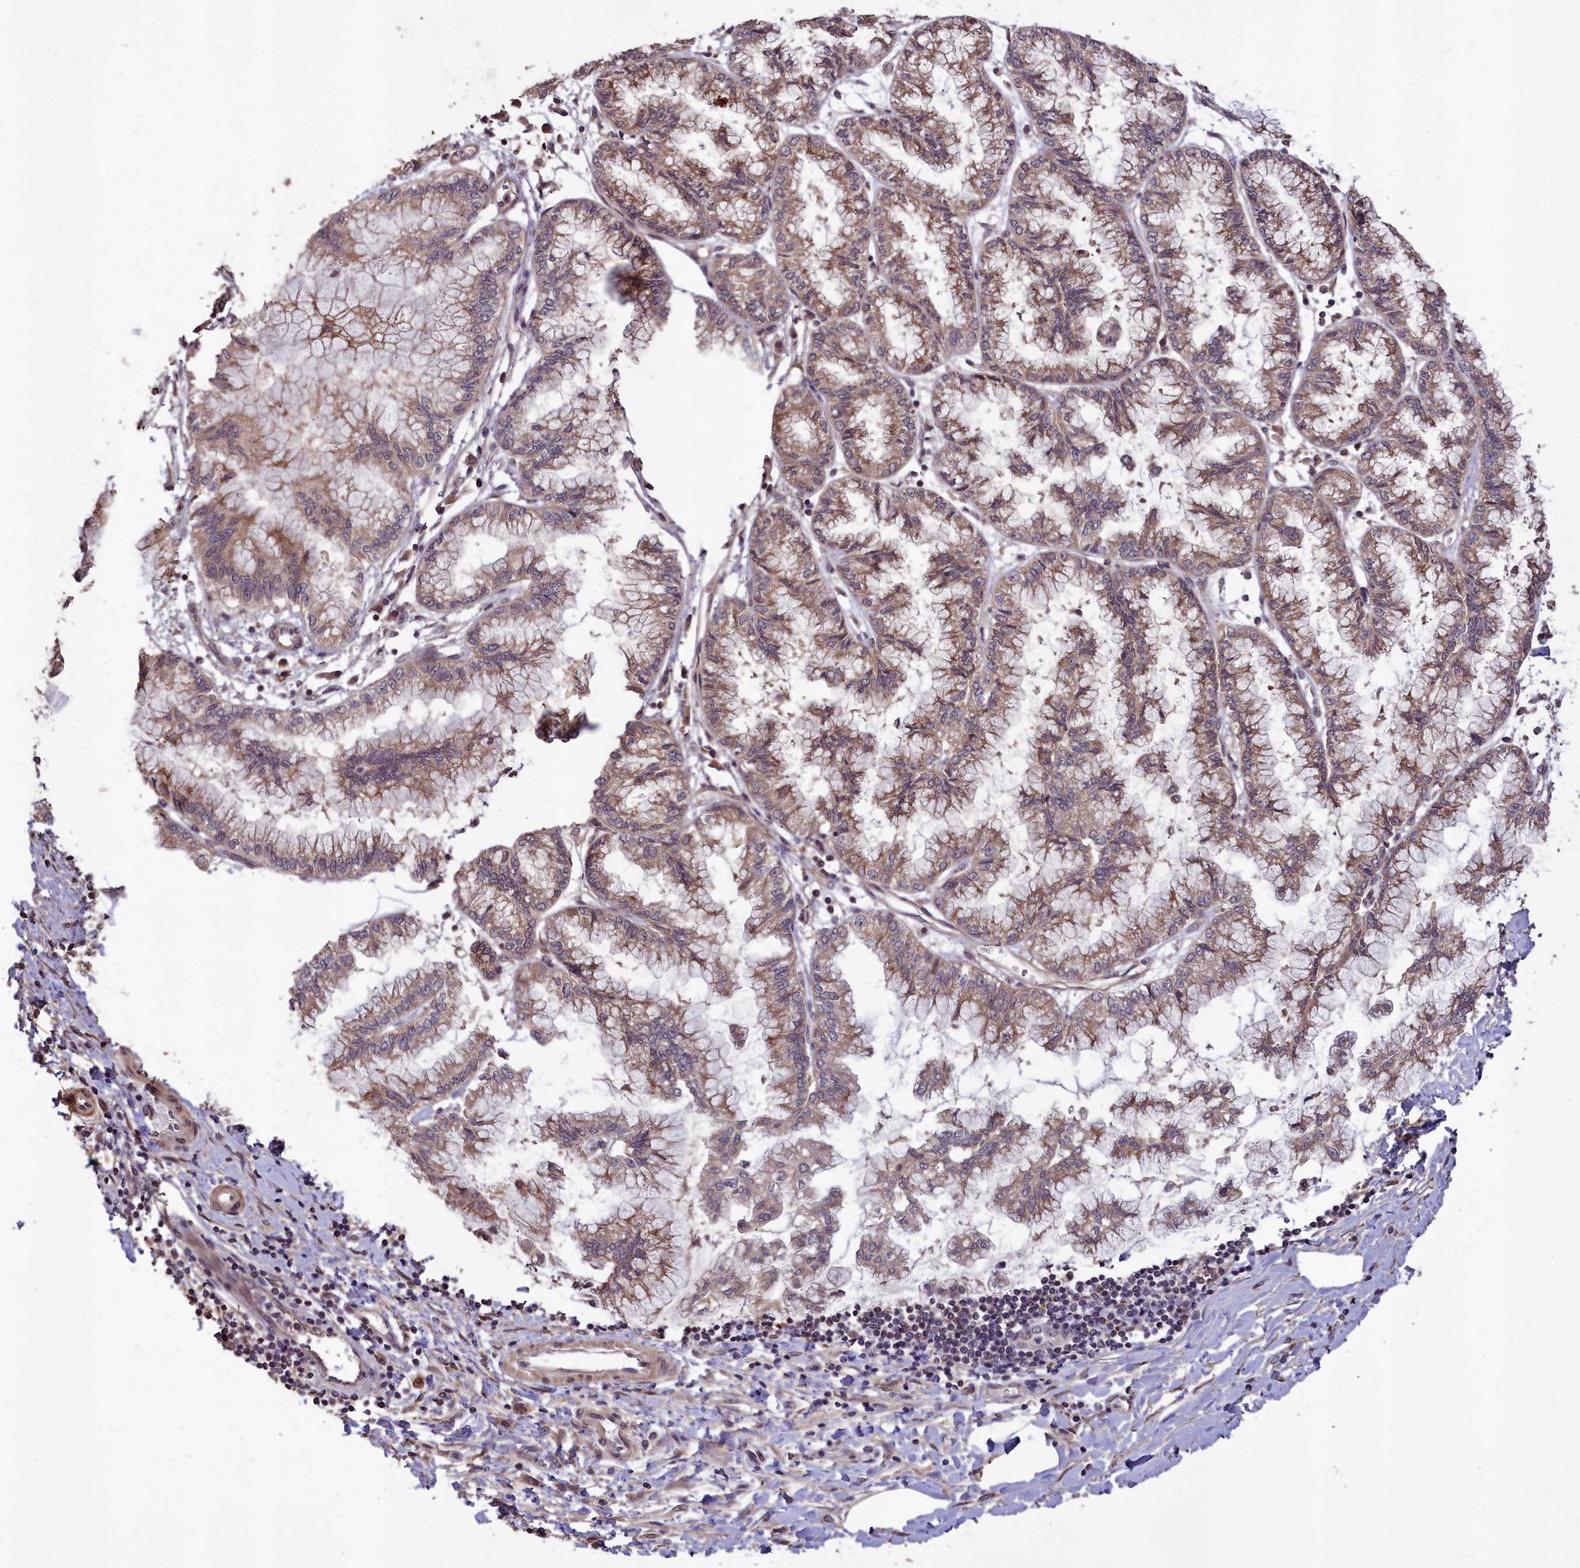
{"staining": {"intensity": "weak", "quantity": ">75%", "location": "cytoplasmic/membranous"}, "tissue": "pancreatic cancer", "cell_type": "Tumor cells", "image_type": "cancer", "snomed": [{"axis": "morphology", "description": "Adenocarcinoma, NOS"}, {"axis": "topography", "description": "Pancreas"}], "caption": "This is an image of immunohistochemistry staining of pancreatic cancer (adenocarcinoma), which shows weak positivity in the cytoplasmic/membranous of tumor cells.", "gene": "DNAJB9", "patient": {"sex": "male", "age": 73}}